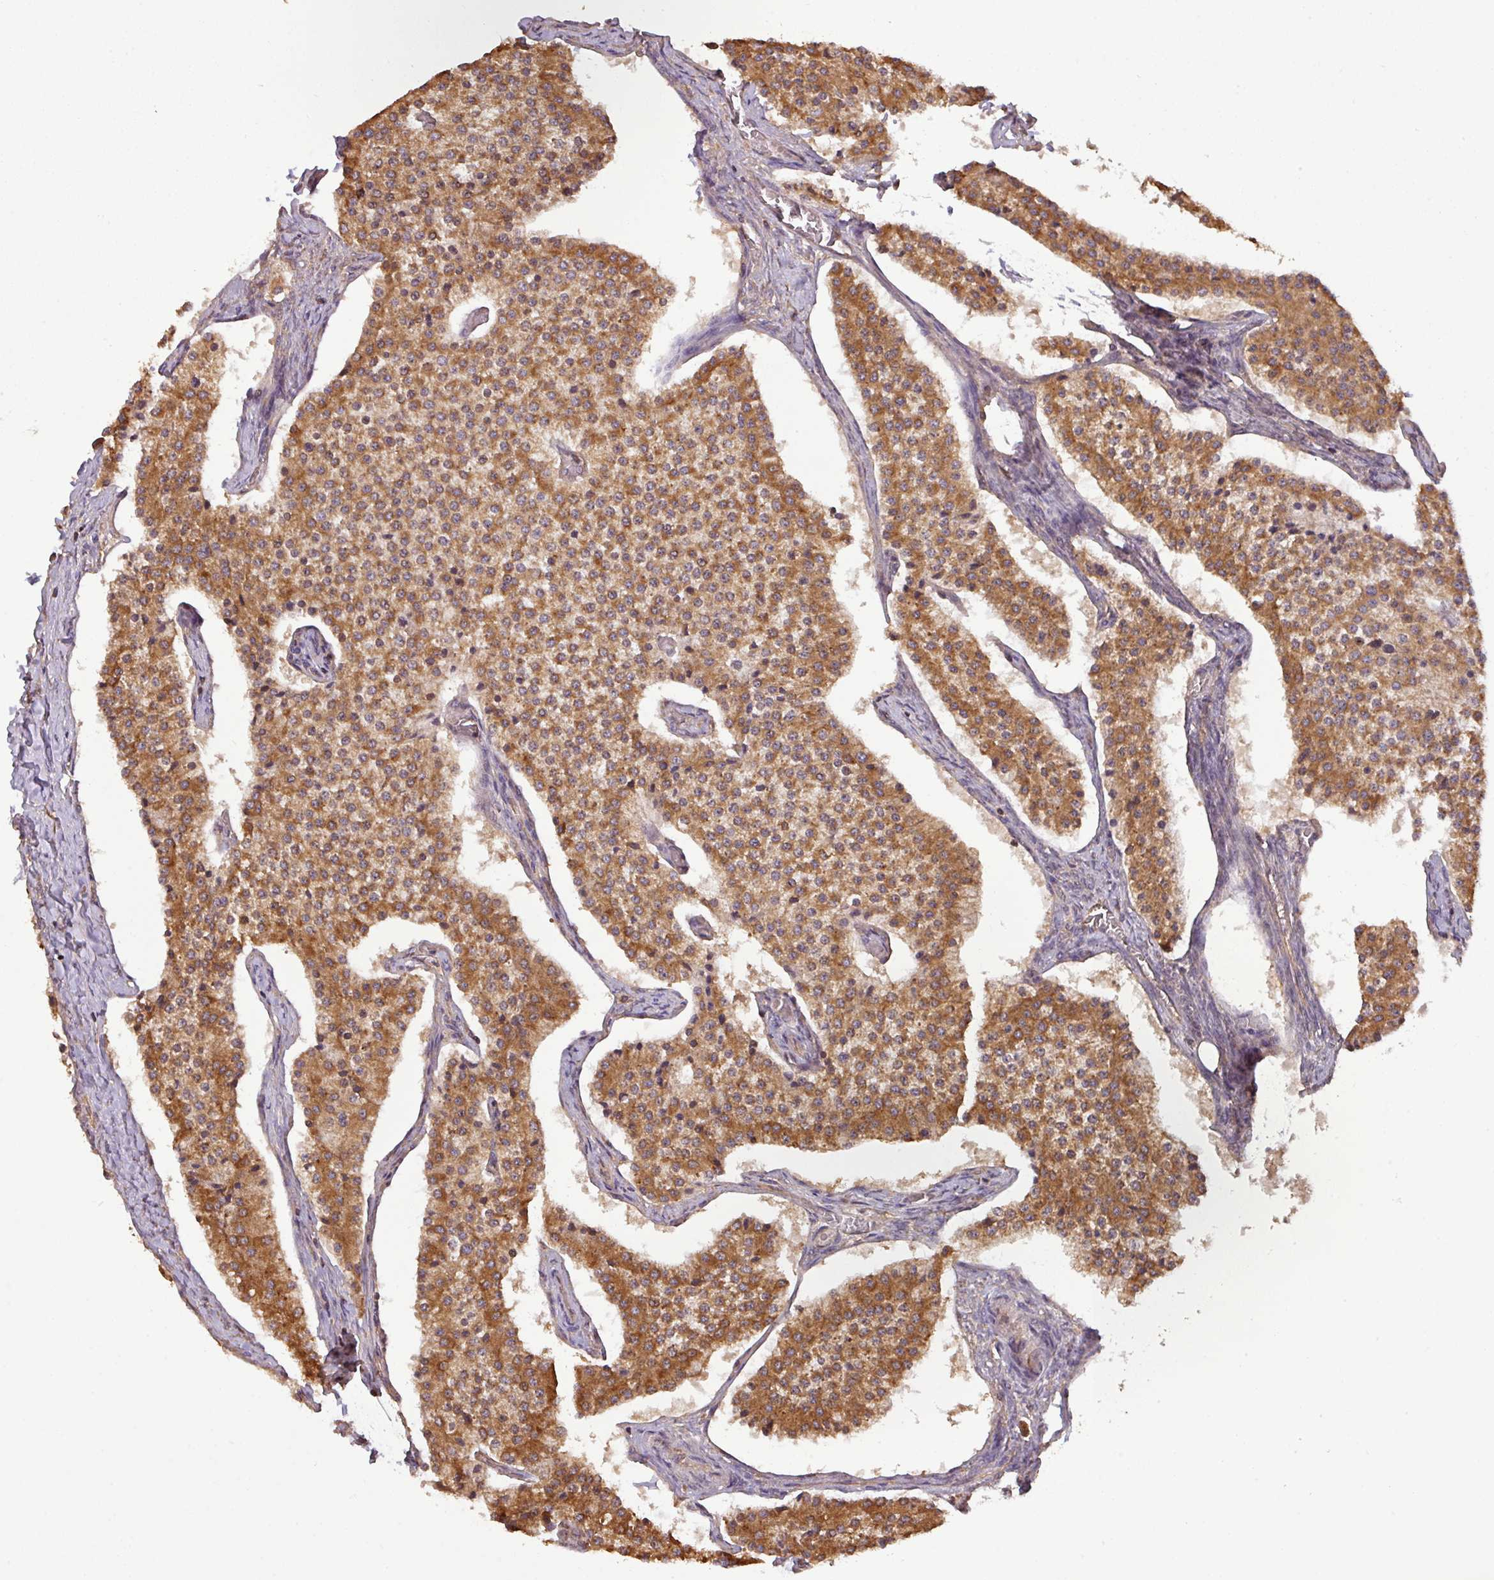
{"staining": {"intensity": "moderate", "quantity": ">75%", "location": "cytoplasmic/membranous"}, "tissue": "carcinoid", "cell_type": "Tumor cells", "image_type": "cancer", "snomed": [{"axis": "morphology", "description": "Carcinoid, malignant, NOS"}, {"axis": "topography", "description": "Colon"}], "caption": "There is medium levels of moderate cytoplasmic/membranous staining in tumor cells of carcinoid, as demonstrated by immunohistochemical staining (brown color).", "gene": "VENTX", "patient": {"sex": "female", "age": 52}}